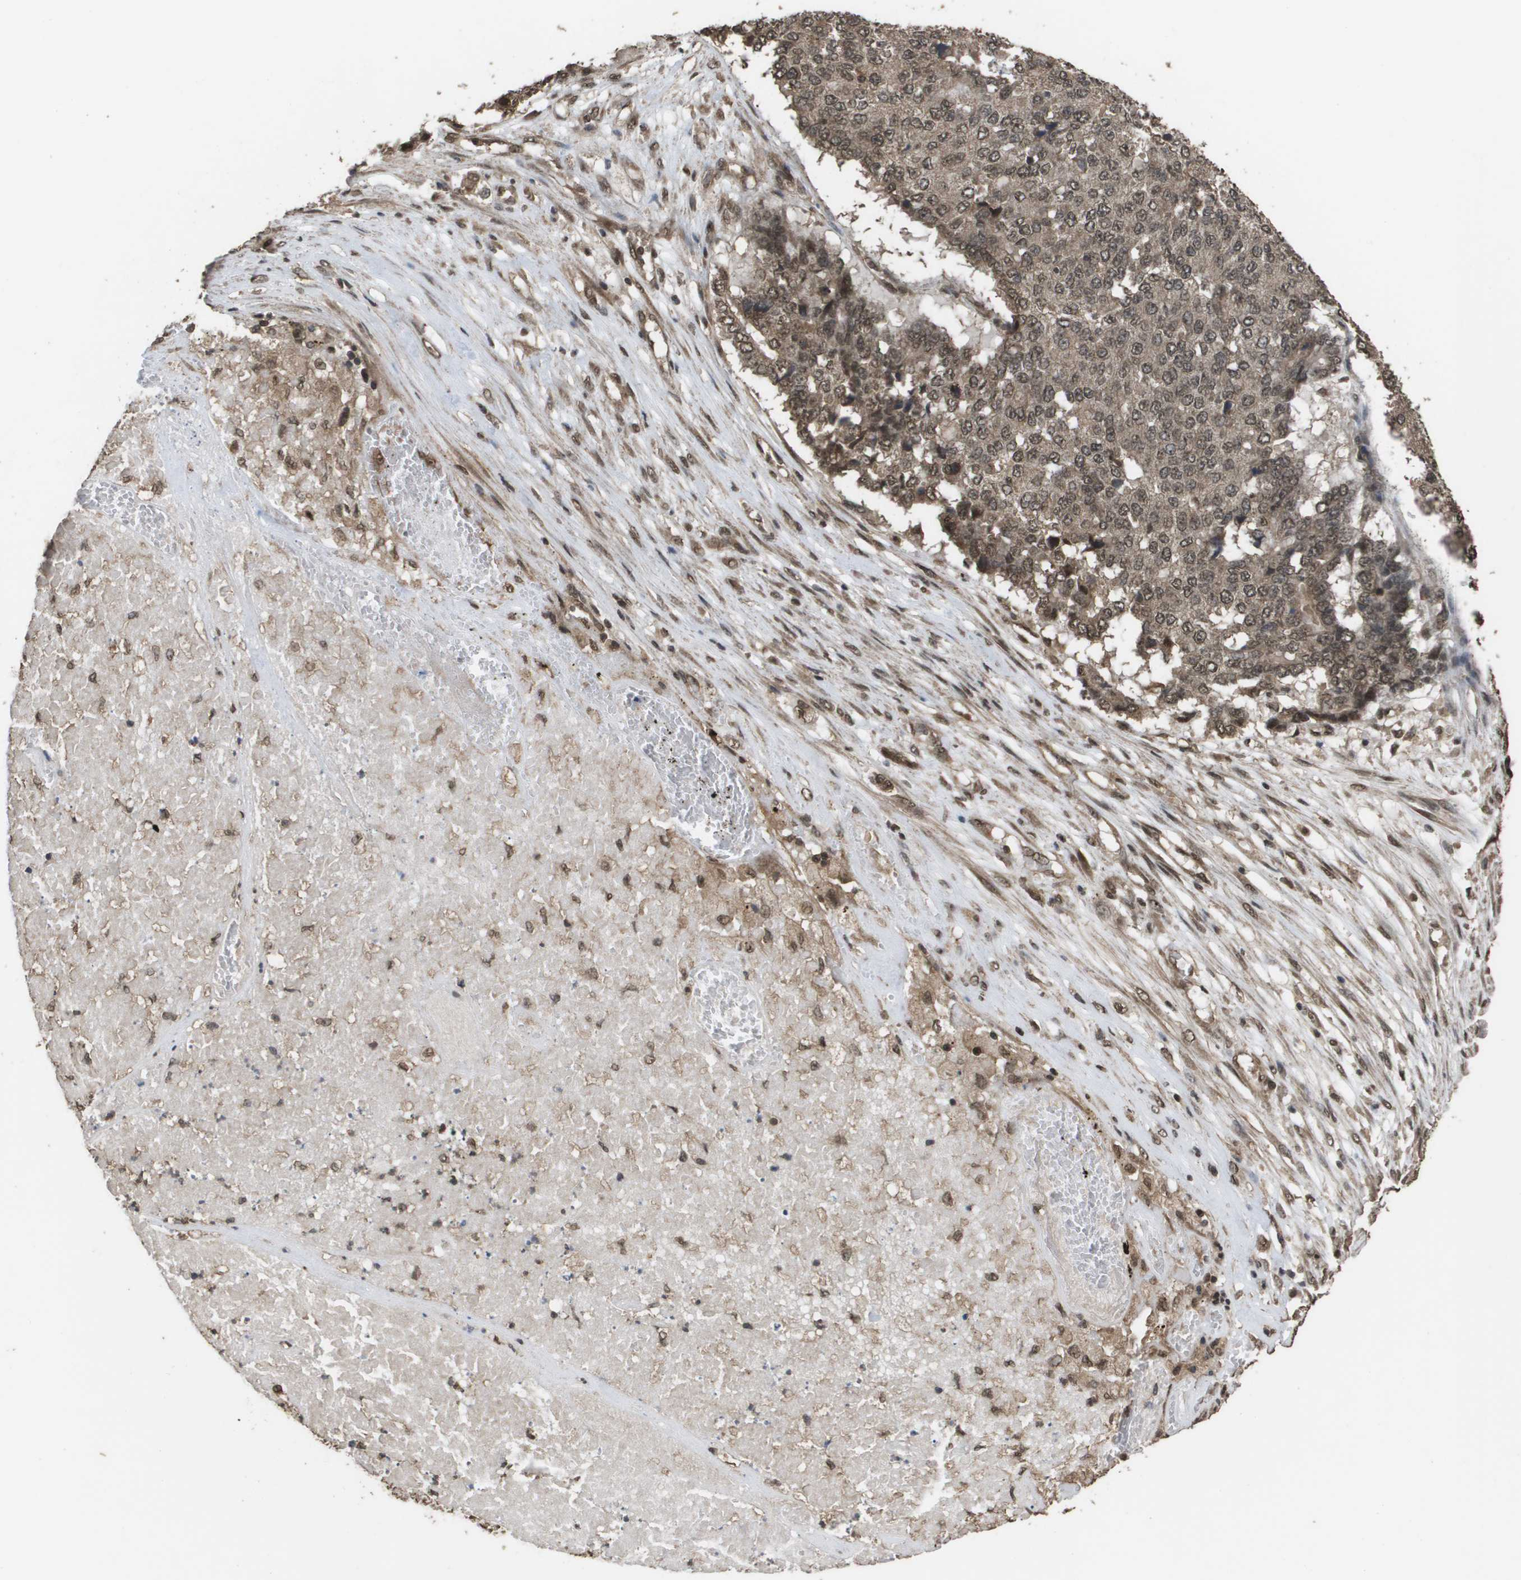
{"staining": {"intensity": "moderate", "quantity": ">75%", "location": "cytoplasmic/membranous,nuclear"}, "tissue": "pancreatic cancer", "cell_type": "Tumor cells", "image_type": "cancer", "snomed": [{"axis": "morphology", "description": "Adenocarcinoma, NOS"}, {"axis": "topography", "description": "Pancreas"}], "caption": "Pancreatic cancer (adenocarcinoma) was stained to show a protein in brown. There is medium levels of moderate cytoplasmic/membranous and nuclear positivity in approximately >75% of tumor cells. The protein of interest is stained brown, and the nuclei are stained in blue (DAB IHC with brightfield microscopy, high magnification).", "gene": "AXIN2", "patient": {"sex": "male", "age": 50}}